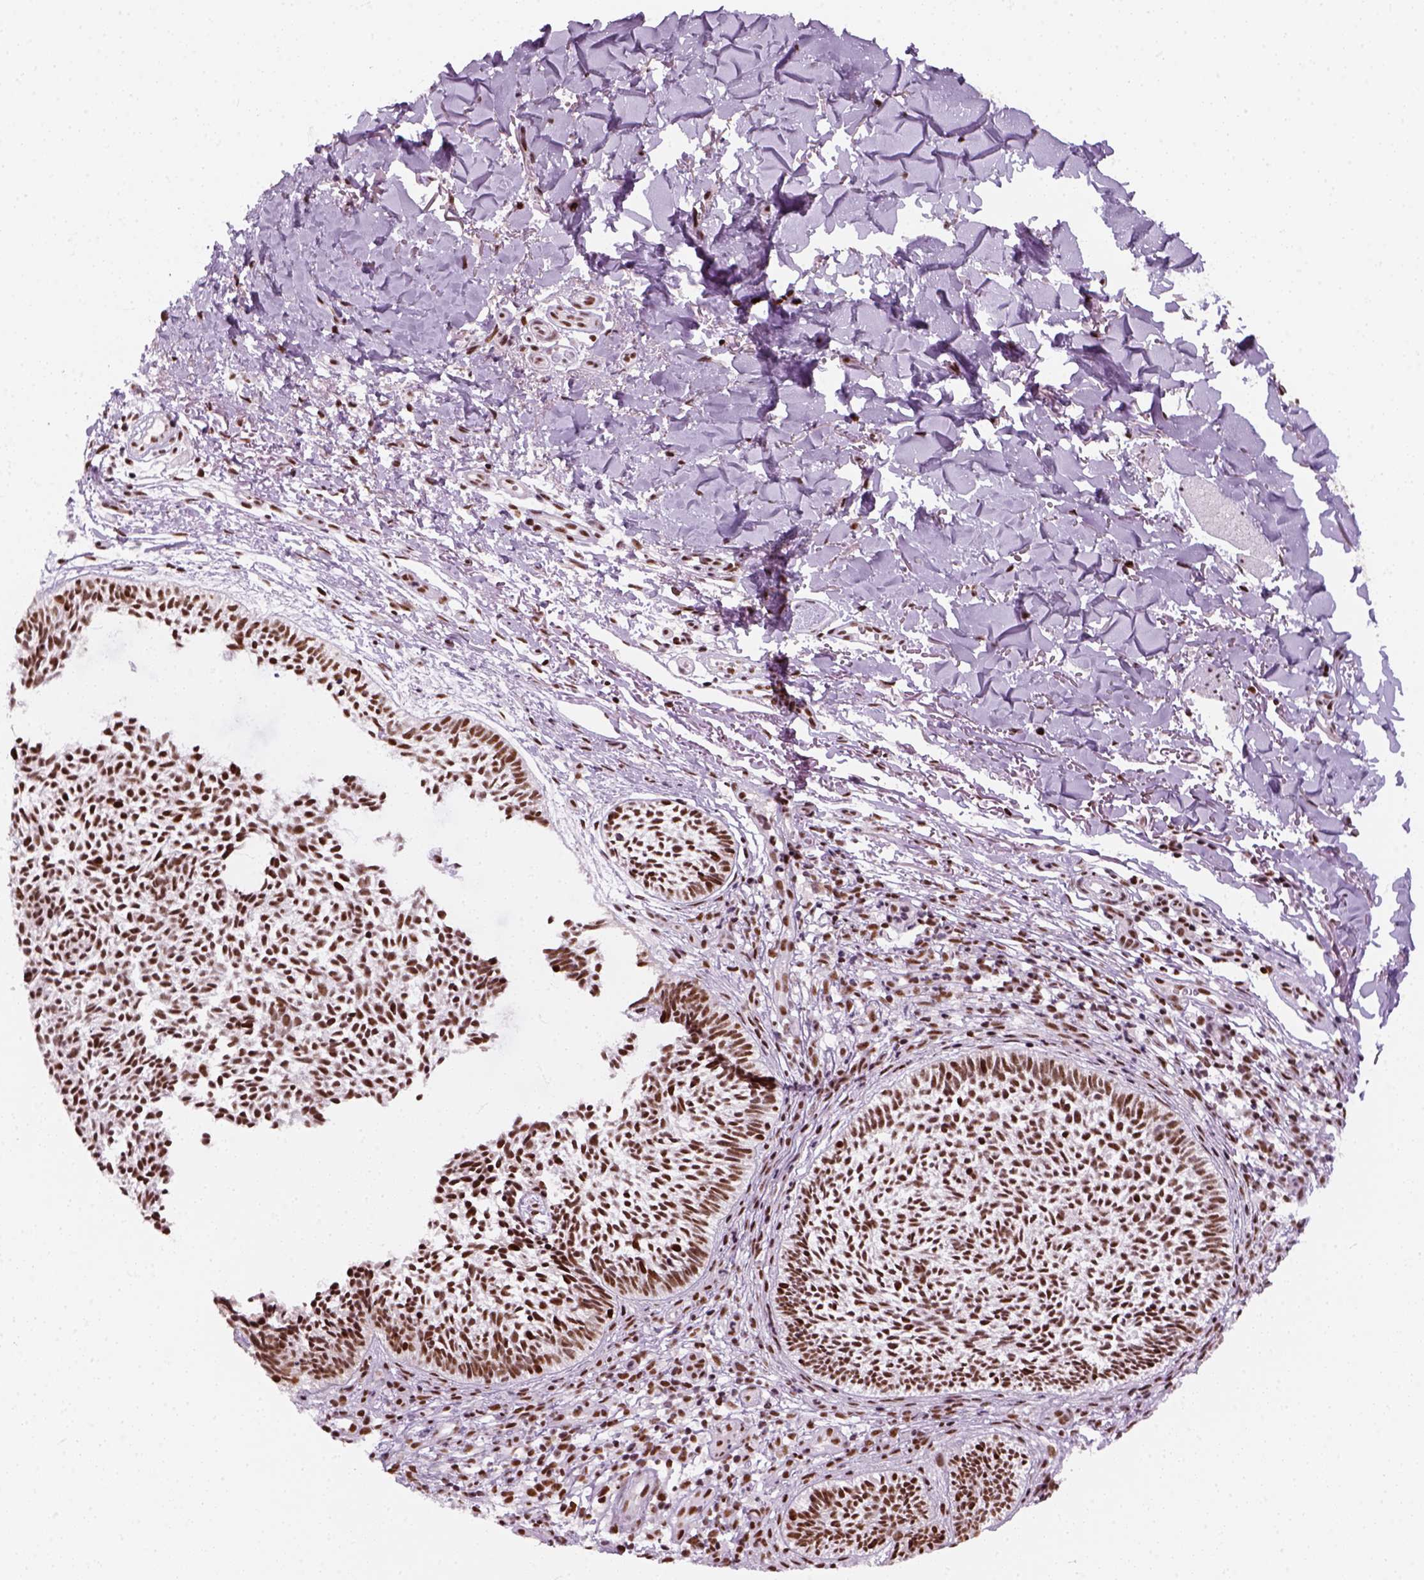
{"staining": {"intensity": "moderate", "quantity": ">75%", "location": "nuclear"}, "tissue": "skin cancer", "cell_type": "Tumor cells", "image_type": "cancer", "snomed": [{"axis": "morphology", "description": "Basal cell carcinoma"}, {"axis": "topography", "description": "Skin"}], "caption": "IHC staining of skin cancer (basal cell carcinoma), which shows medium levels of moderate nuclear positivity in approximately >75% of tumor cells indicating moderate nuclear protein positivity. The staining was performed using DAB (brown) for protein detection and nuclei were counterstained in hematoxylin (blue).", "gene": "GTF2F1", "patient": {"sex": "male", "age": 78}}